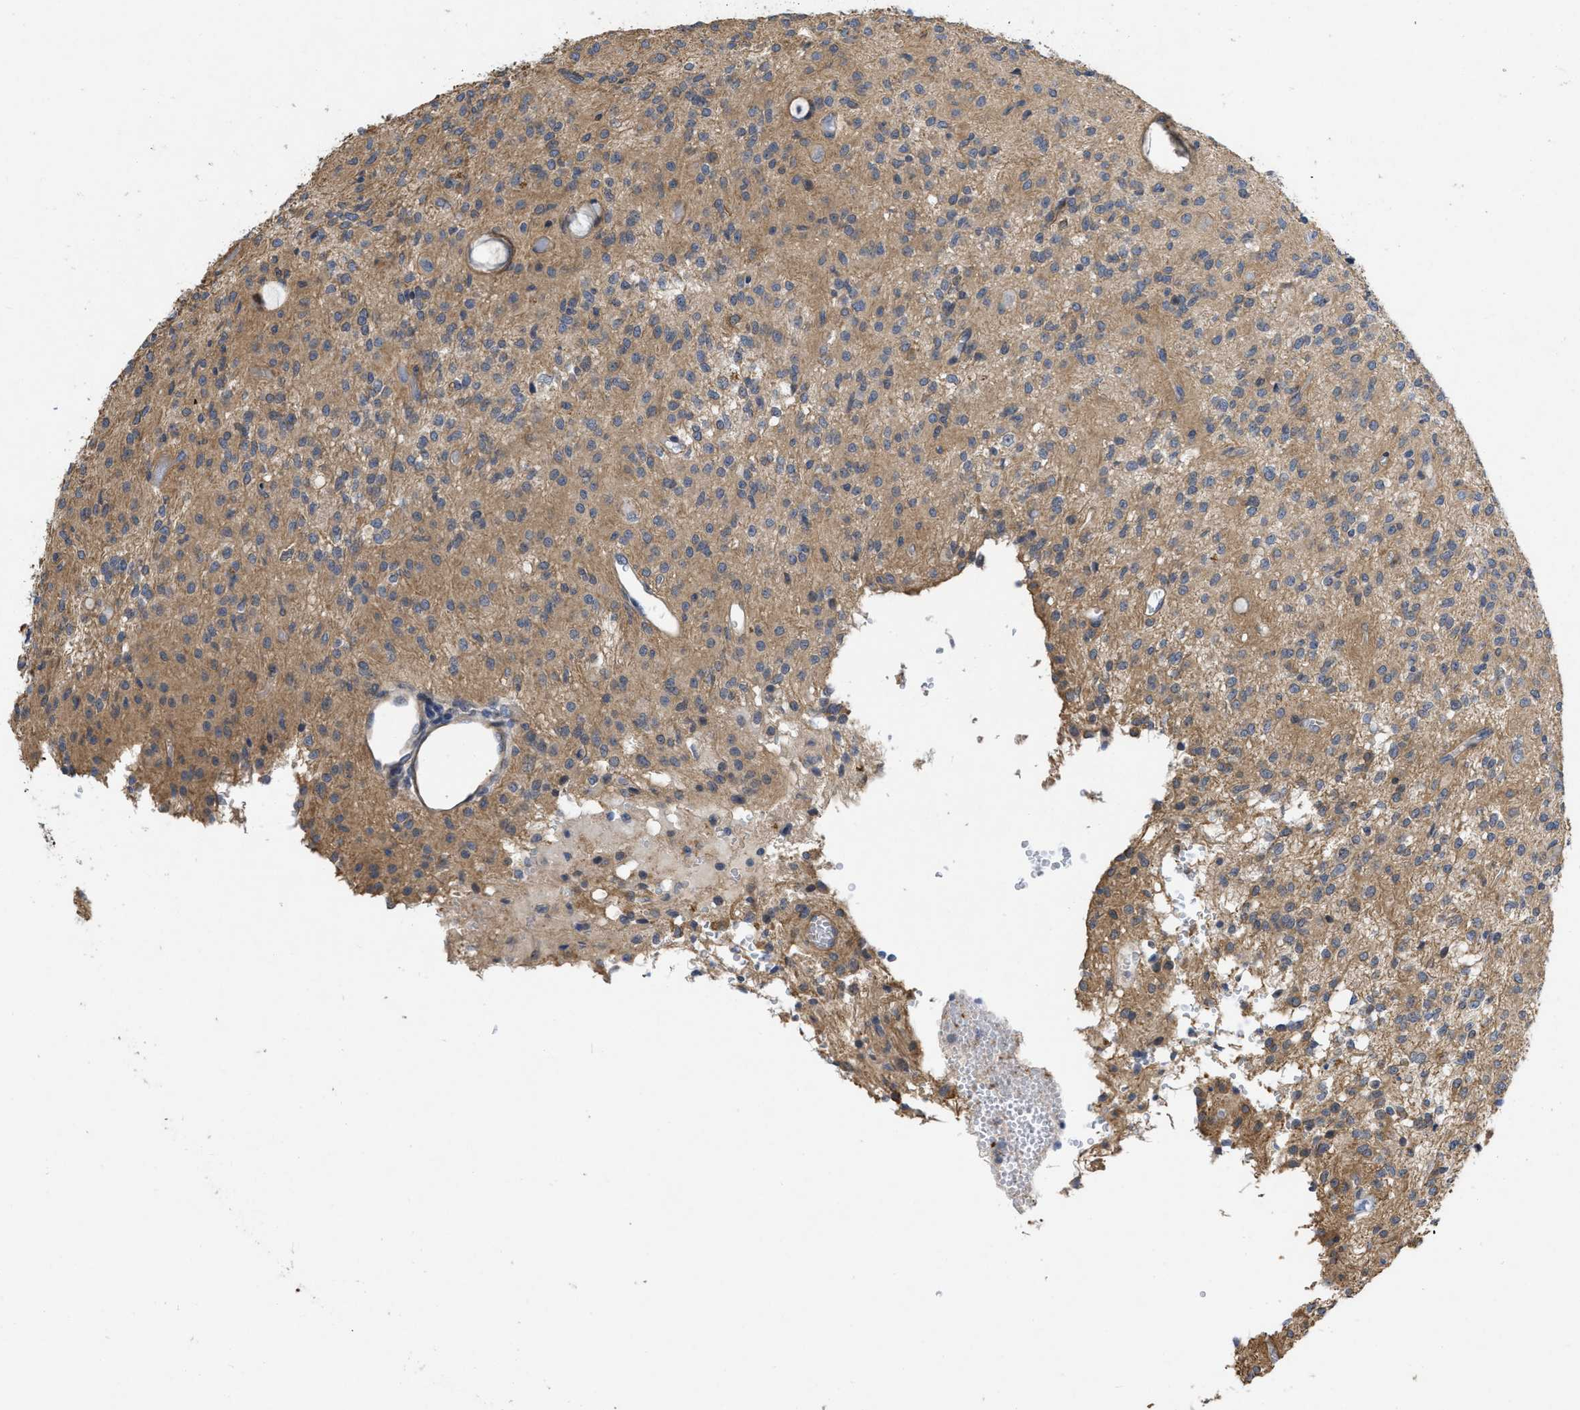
{"staining": {"intensity": "moderate", "quantity": ">75%", "location": "cytoplasmic/membranous"}, "tissue": "glioma", "cell_type": "Tumor cells", "image_type": "cancer", "snomed": [{"axis": "morphology", "description": "Glioma, malignant, High grade"}, {"axis": "topography", "description": "Brain"}], "caption": "Brown immunohistochemical staining in human malignant glioma (high-grade) reveals moderate cytoplasmic/membranous staining in approximately >75% of tumor cells.", "gene": "ARHGEF26", "patient": {"sex": "female", "age": 59}}